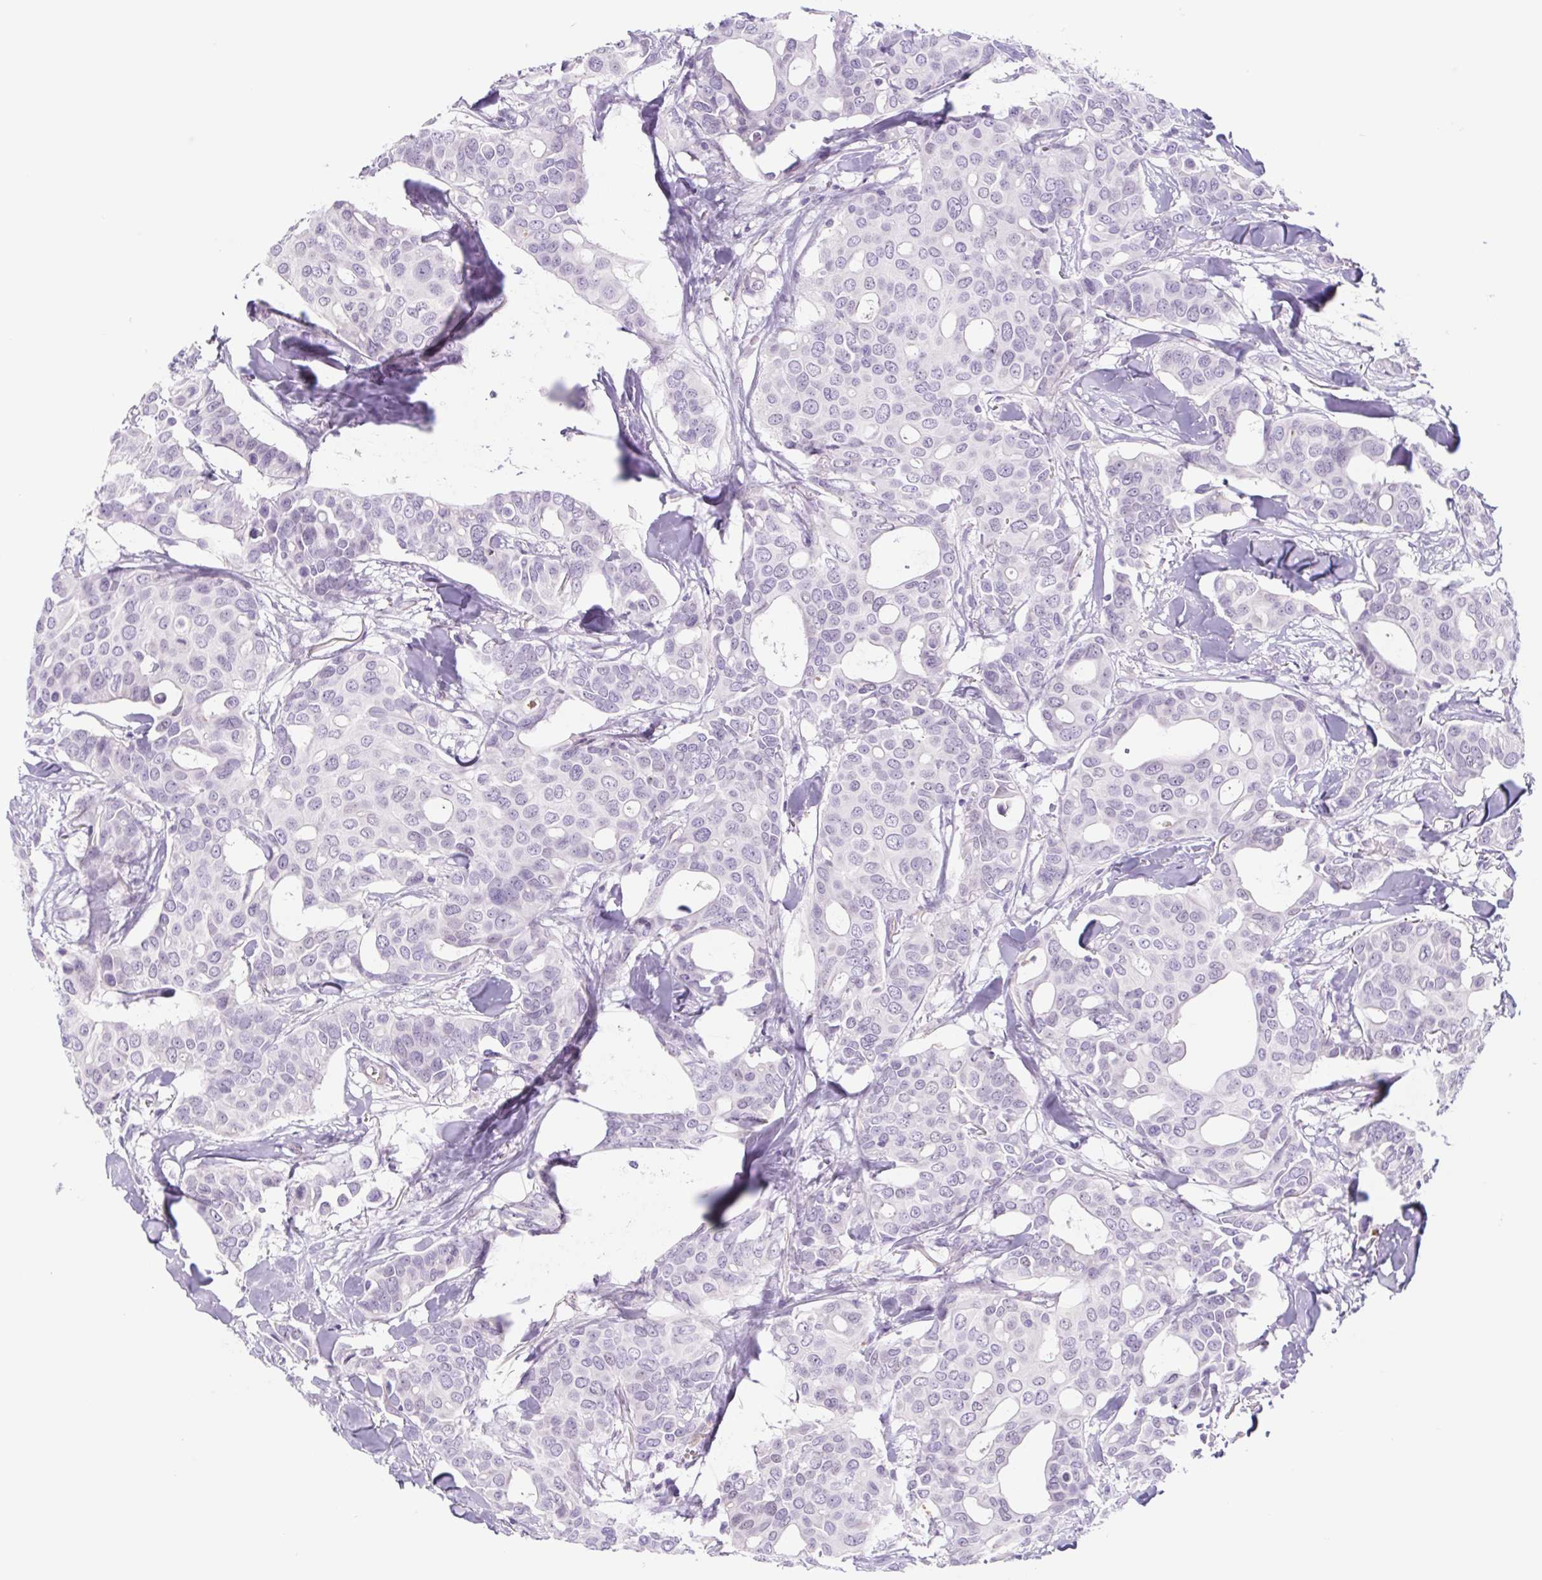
{"staining": {"intensity": "negative", "quantity": "none", "location": "none"}, "tissue": "breast cancer", "cell_type": "Tumor cells", "image_type": "cancer", "snomed": [{"axis": "morphology", "description": "Duct carcinoma"}, {"axis": "topography", "description": "Breast"}], "caption": "Tumor cells show no significant expression in breast intraductal carcinoma.", "gene": "CYP21A2", "patient": {"sex": "female", "age": 54}}